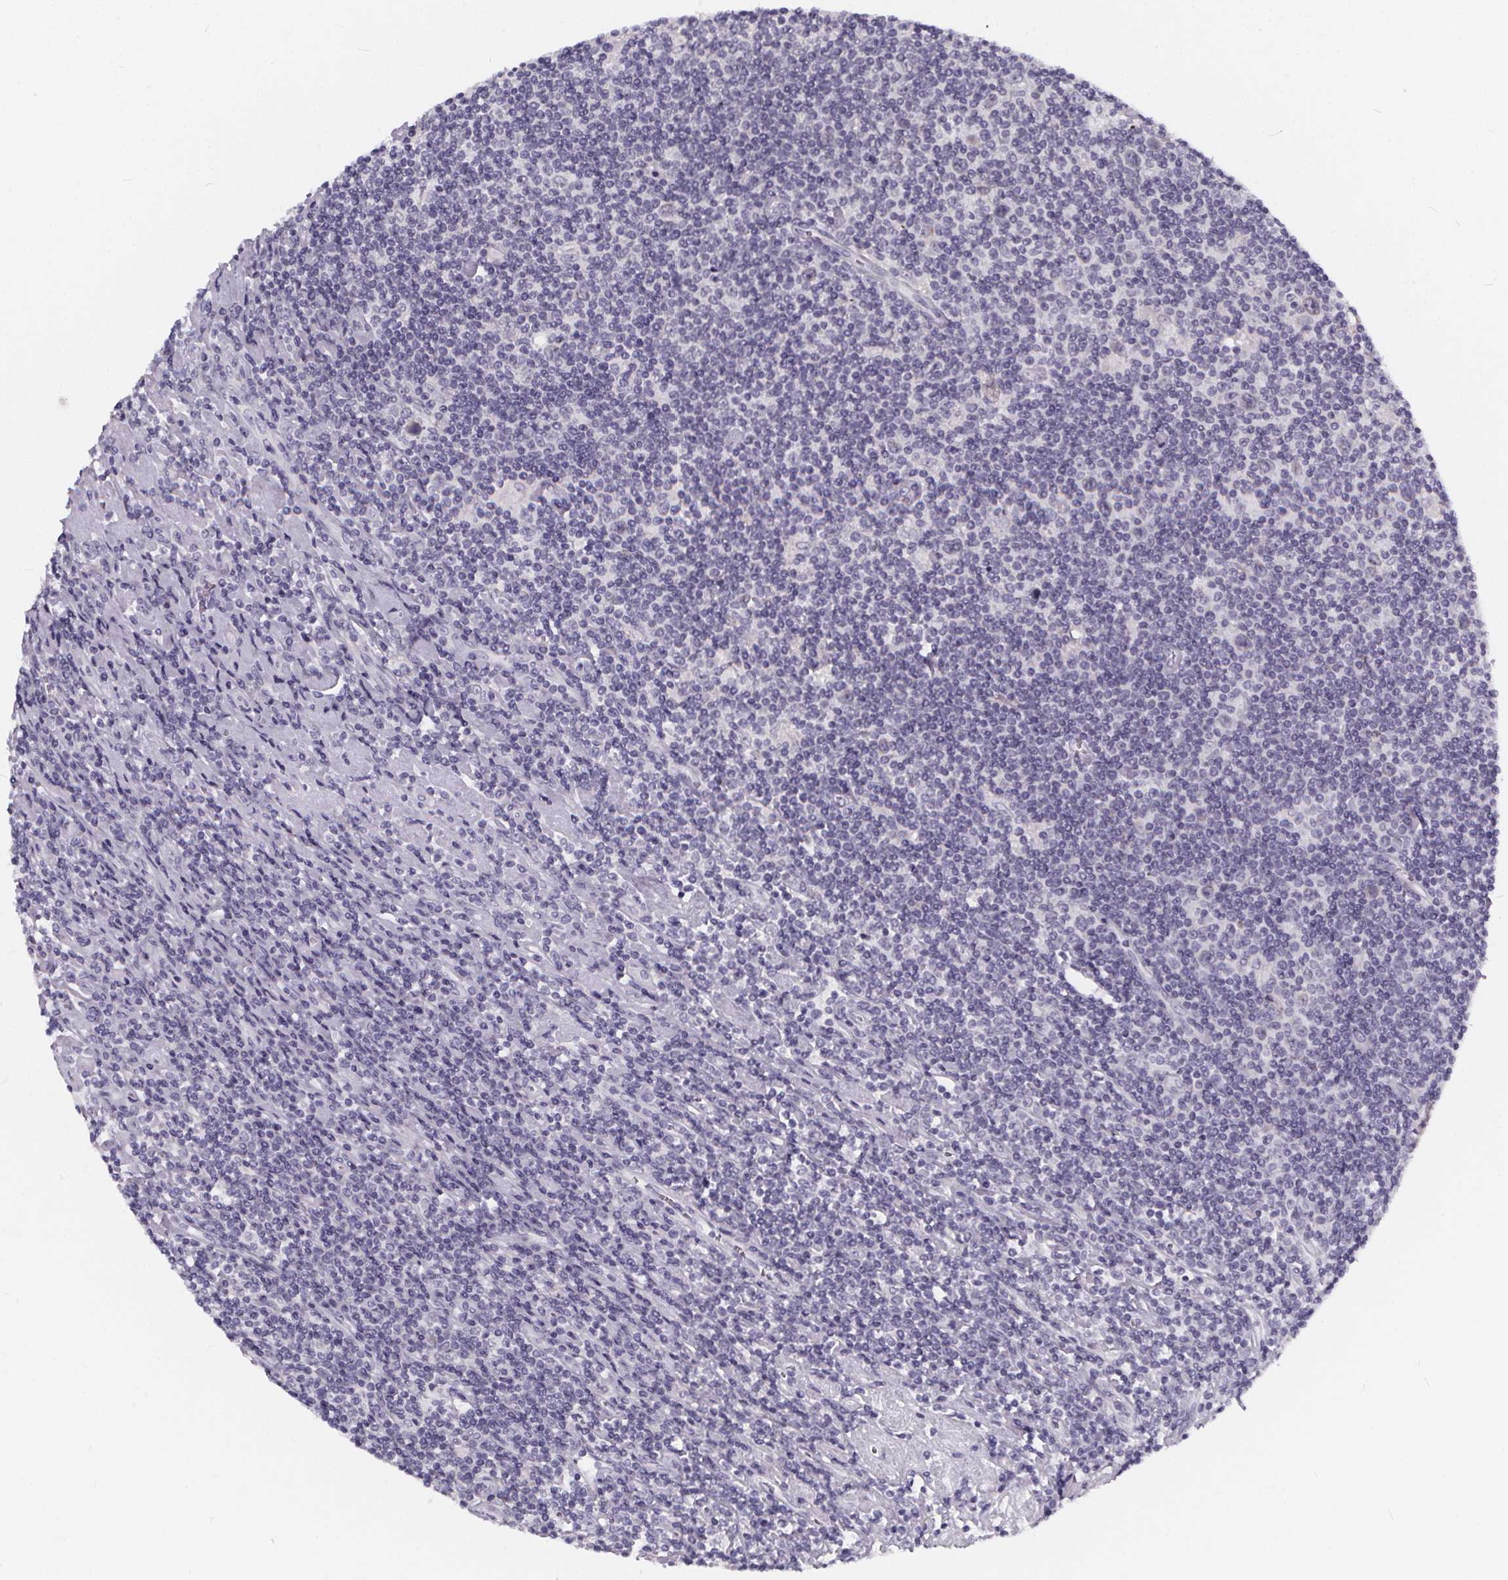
{"staining": {"intensity": "negative", "quantity": "none", "location": "none"}, "tissue": "lymphoma", "cell_type": "Tumor cells", "image_type": "cancer", "snomed": [{"axis": "morphology", "description": "Hodgkin's disease, NOS"}, {"axis": "topography", "description": "Lymph node"}], "caption": "Immunohistochemical staining of Hodgkin's disease demonstrates no significant staining in tumor cells.", "gene": "SPEF2", "patient": {"sex": "male", "age": 40}}